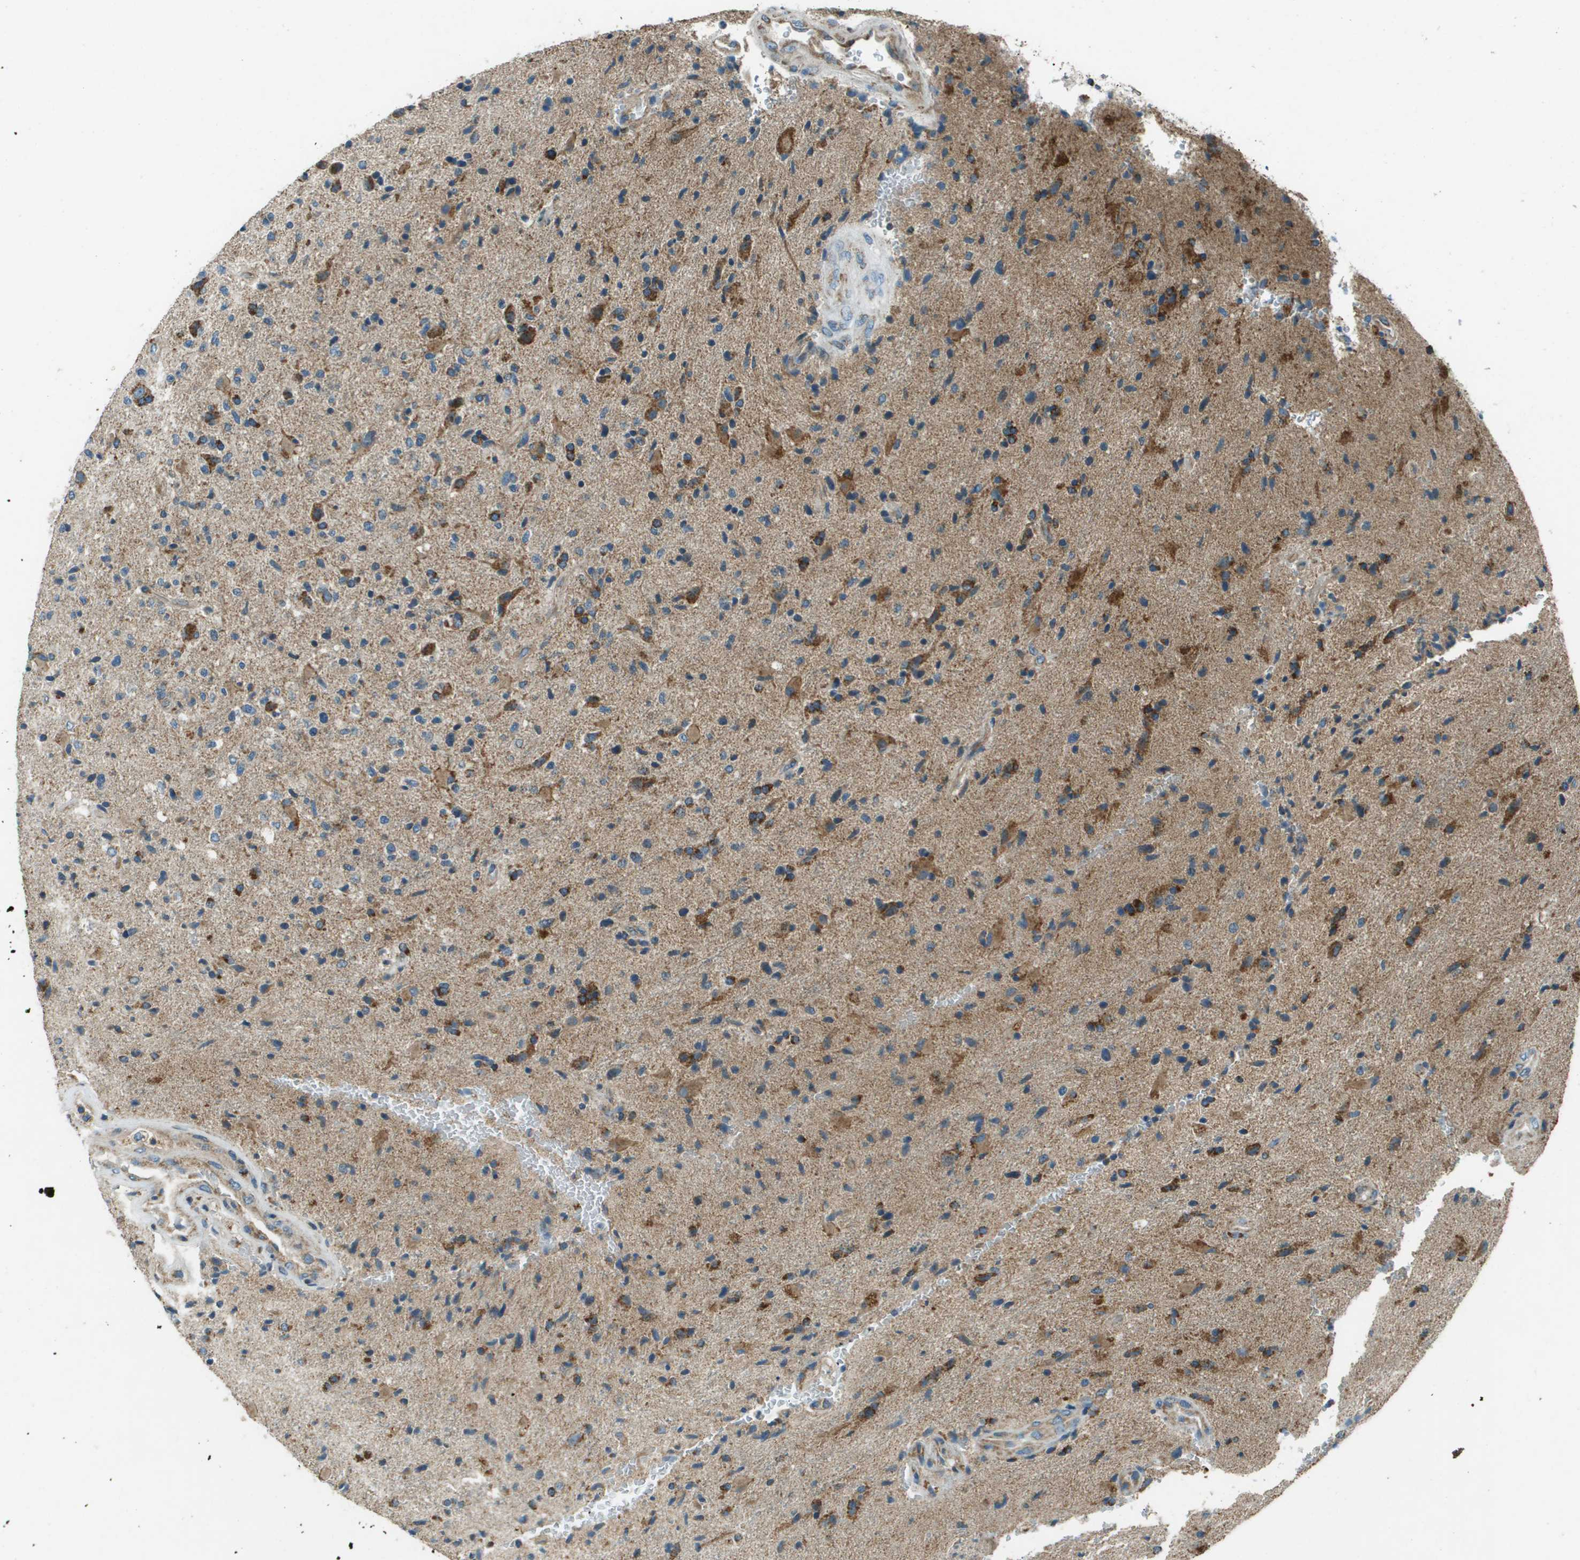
{"staining": {"intensity": "strong", "quantity": "<25%", "location": "cytoplasmic/membranous"}, "tissue": "glioma", "cell_type": "Tumor cells", "image_type": "cancer", "snomed": [{"axis": "morphology", "description": "Glioma, malignant, High grade"}, {"axis": "topography", "description": "Brain"}], "caption": "An immunohistochemistry photomicrograph of neoplastic tissue is shown. Protein staining in brown highlights strong cytoplasmic/membranous positivity in malignant glioma (high-grade) within tumor cells. Nuclei are stained in blue.", "gene": "MIGA1", "patient": {"sex": "male", "age": 72}}